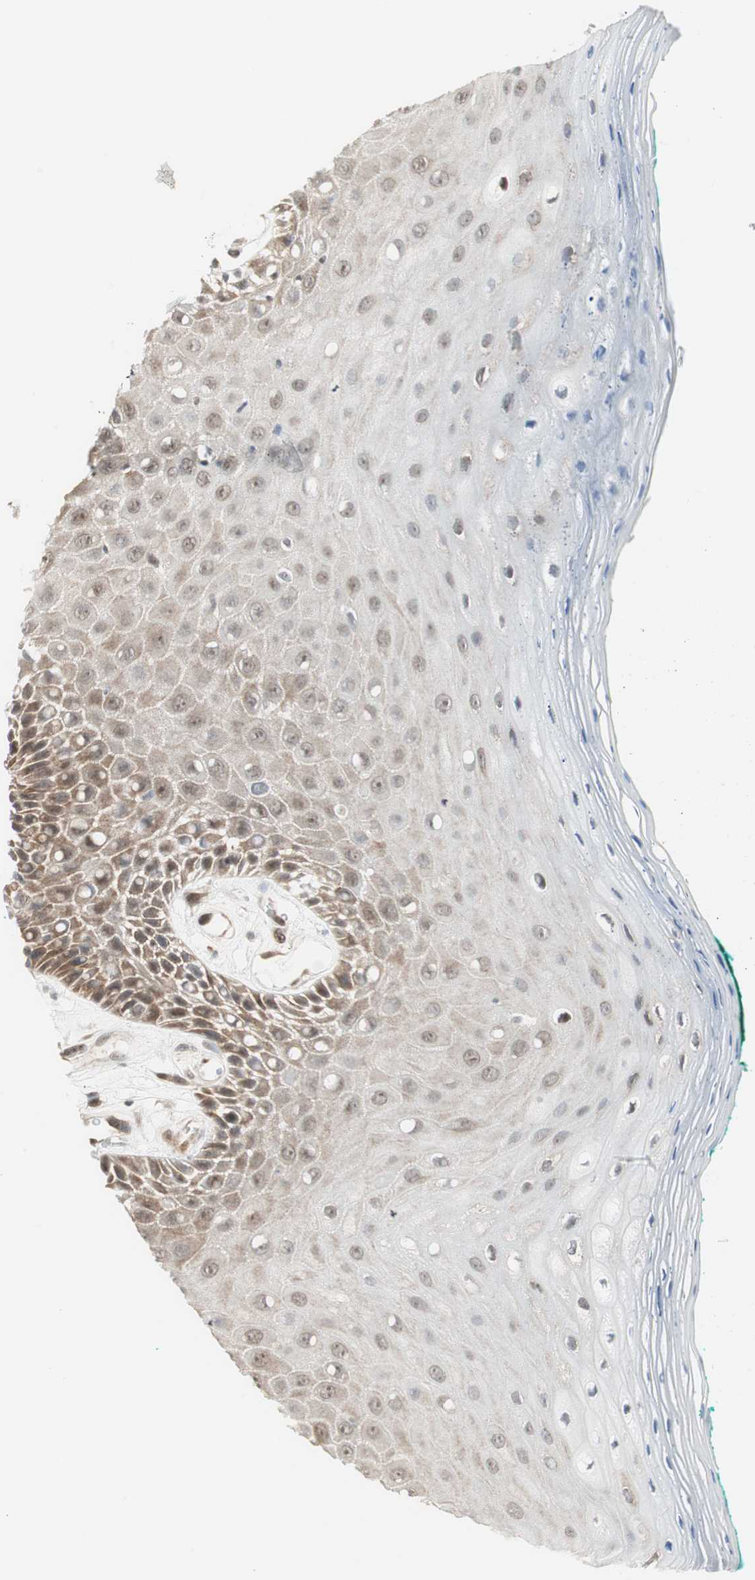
{"staining": {"intensity": "moderate", "quantity": ">75%", "location": "cytoplasmic/membranous,nuclear"}, "tissue": "oral mucosa", "cell_type": "Squamous epithelial cells", "image_type": "normal", "snomed": [{"axis": "morphology", "description": "Normal tissue, NOS"}, {"axis": "morphology", "description": "Squamous cell carcinoma, NOS"}, {"axis": "topography", "description": "Skeletal muscle"}, {"axis": "topography", "description": "Oral tissue"}, {"axis": "topography", "description": "Head-Neck"}], "caption": "Human oral mucosa stained for a protein (brown) reveals moderate cytoplasmic/membranous,nuclear positive expression in approximately >75% of squamous epithelial cells.", "gene": "ZBTB17", "patient": {"sex": "female", "age": 84}}